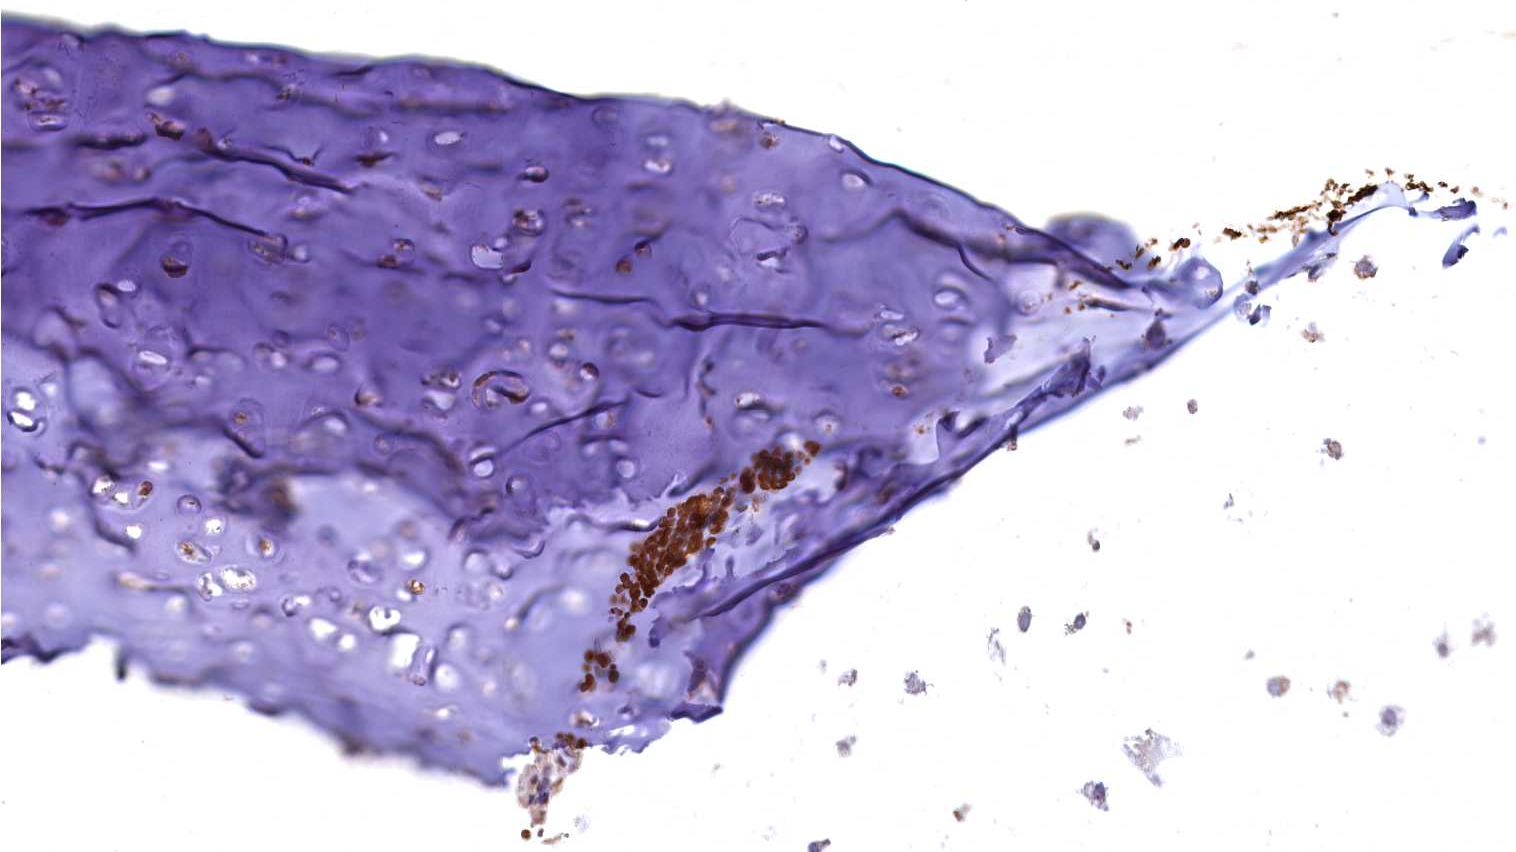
{"staining": {"intensity": "negative", "quantity": "none", "location": "none"}, "tissue": "adipose tissue", "cell_type": "Adipocytes", "image_type": "normal", "snomed": [{"axis": "morphology", "description": "Normal tissue, NOS"}, {"axis": "morphology", "description": "Basal cell carcinoma"}, {"axis": "topography", "description": "Cartilage tissue"}, {"axis": "topography", "description": "Nasopharynx"}, {"axis": "topography", "description": "Oral tissue"}], "caption": "Image shows no significant protein staining in adipocytes of normal adipose tissue.", "gene": "SPTA1", "patient": {"sex": "female", "age": 77}}